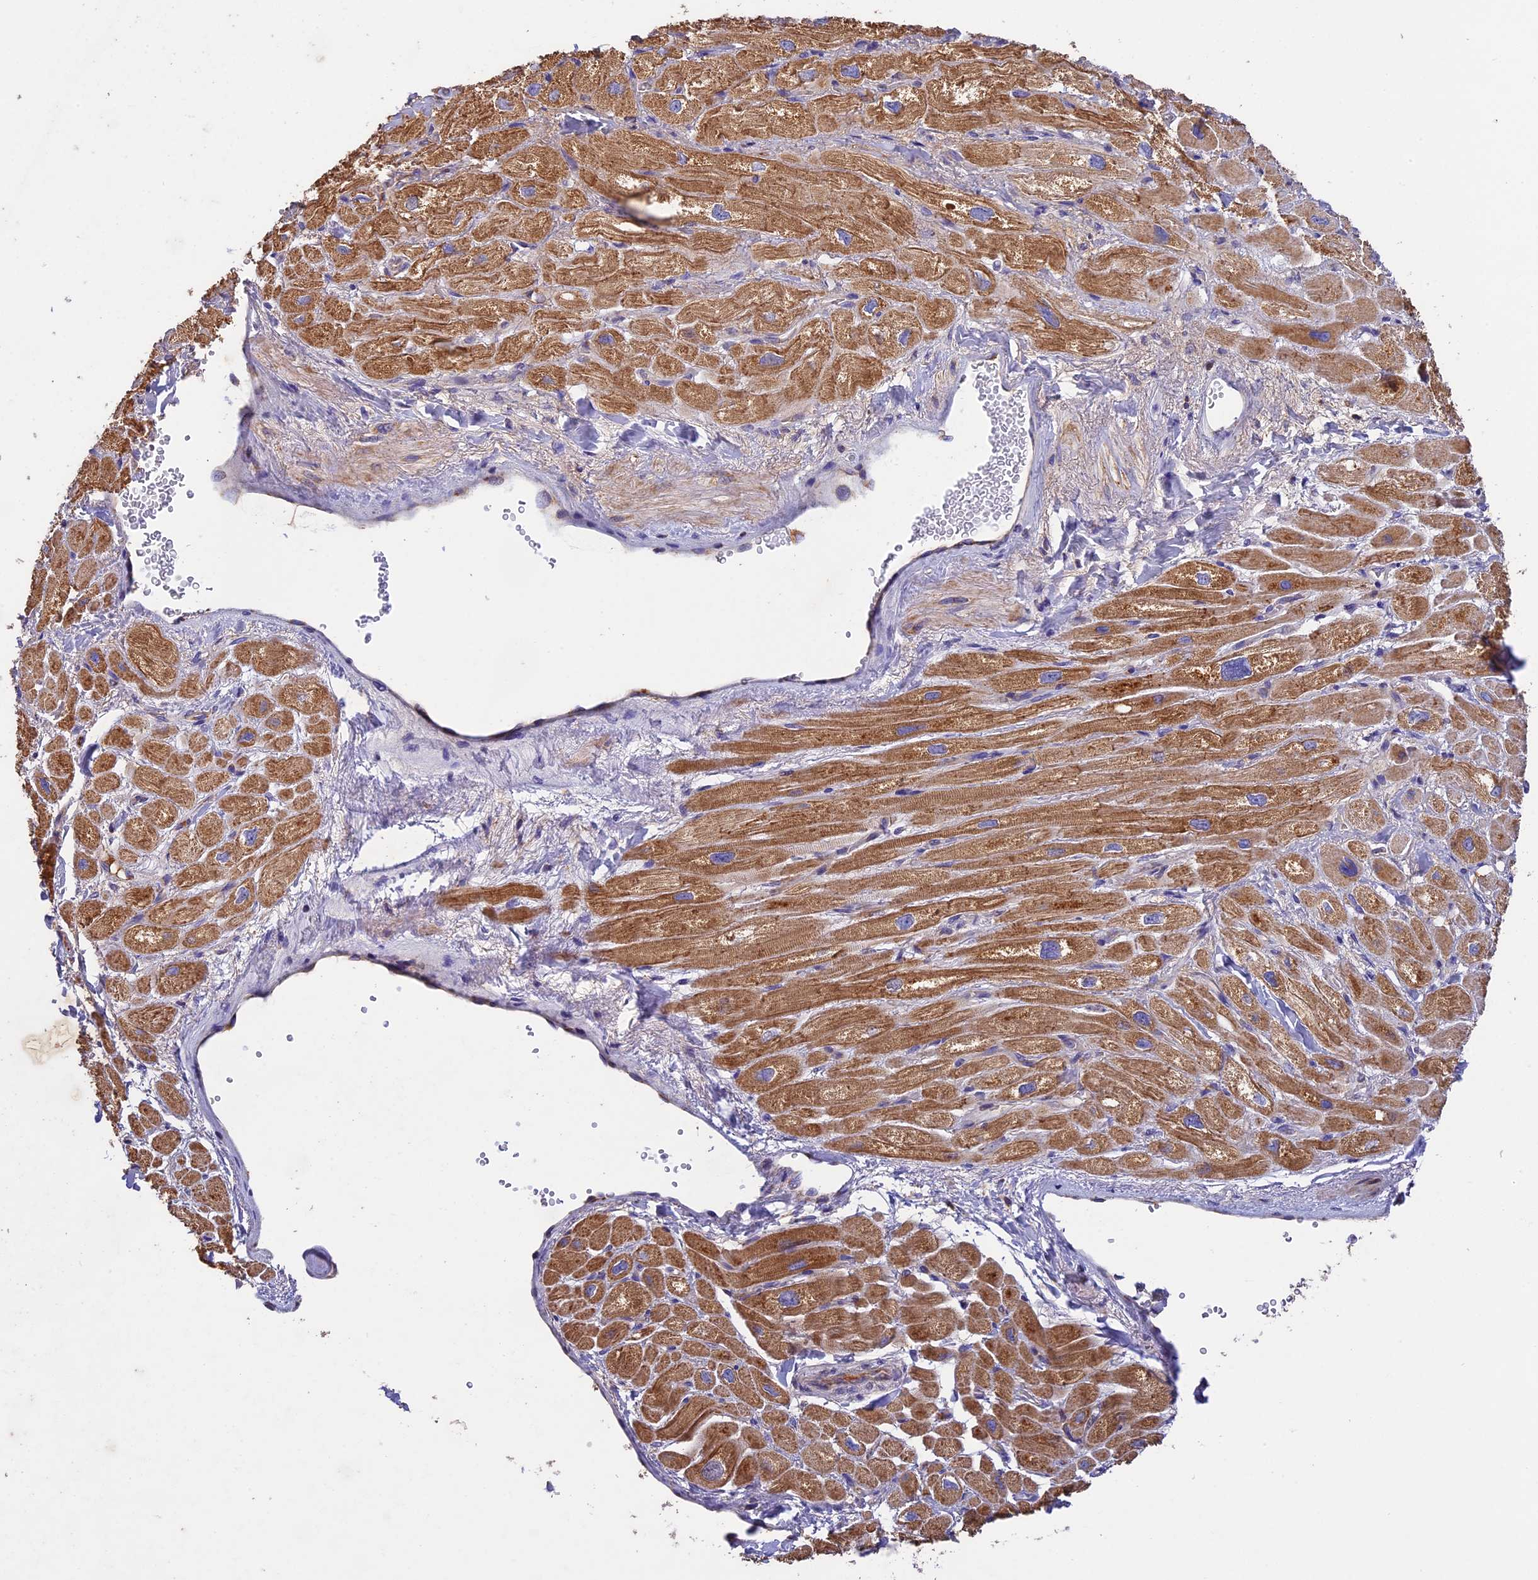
{"staining": {"intensity": "strong", "quantity": ">75%", "location": "cytoplasmic/membranous"}, "tissue": "heart muscle", "cell_type": "Cardiomyocytes", "image_type": "normal", "snomed": [{"axis": "morphology", "description": "Normal tissue, NOS"}, {"axis": "topography", "description": "Heart"}], "caption": "An IHC histopathology image of benign tissue is shown. Protein staining in brown highlights strong cytoplasmic/membranous positivity in heart muscle within cardiomyocytes. Nuclei are stained in blue.", "gene": "OCEL1", "patient": {"sex": "male", "age": 65}}